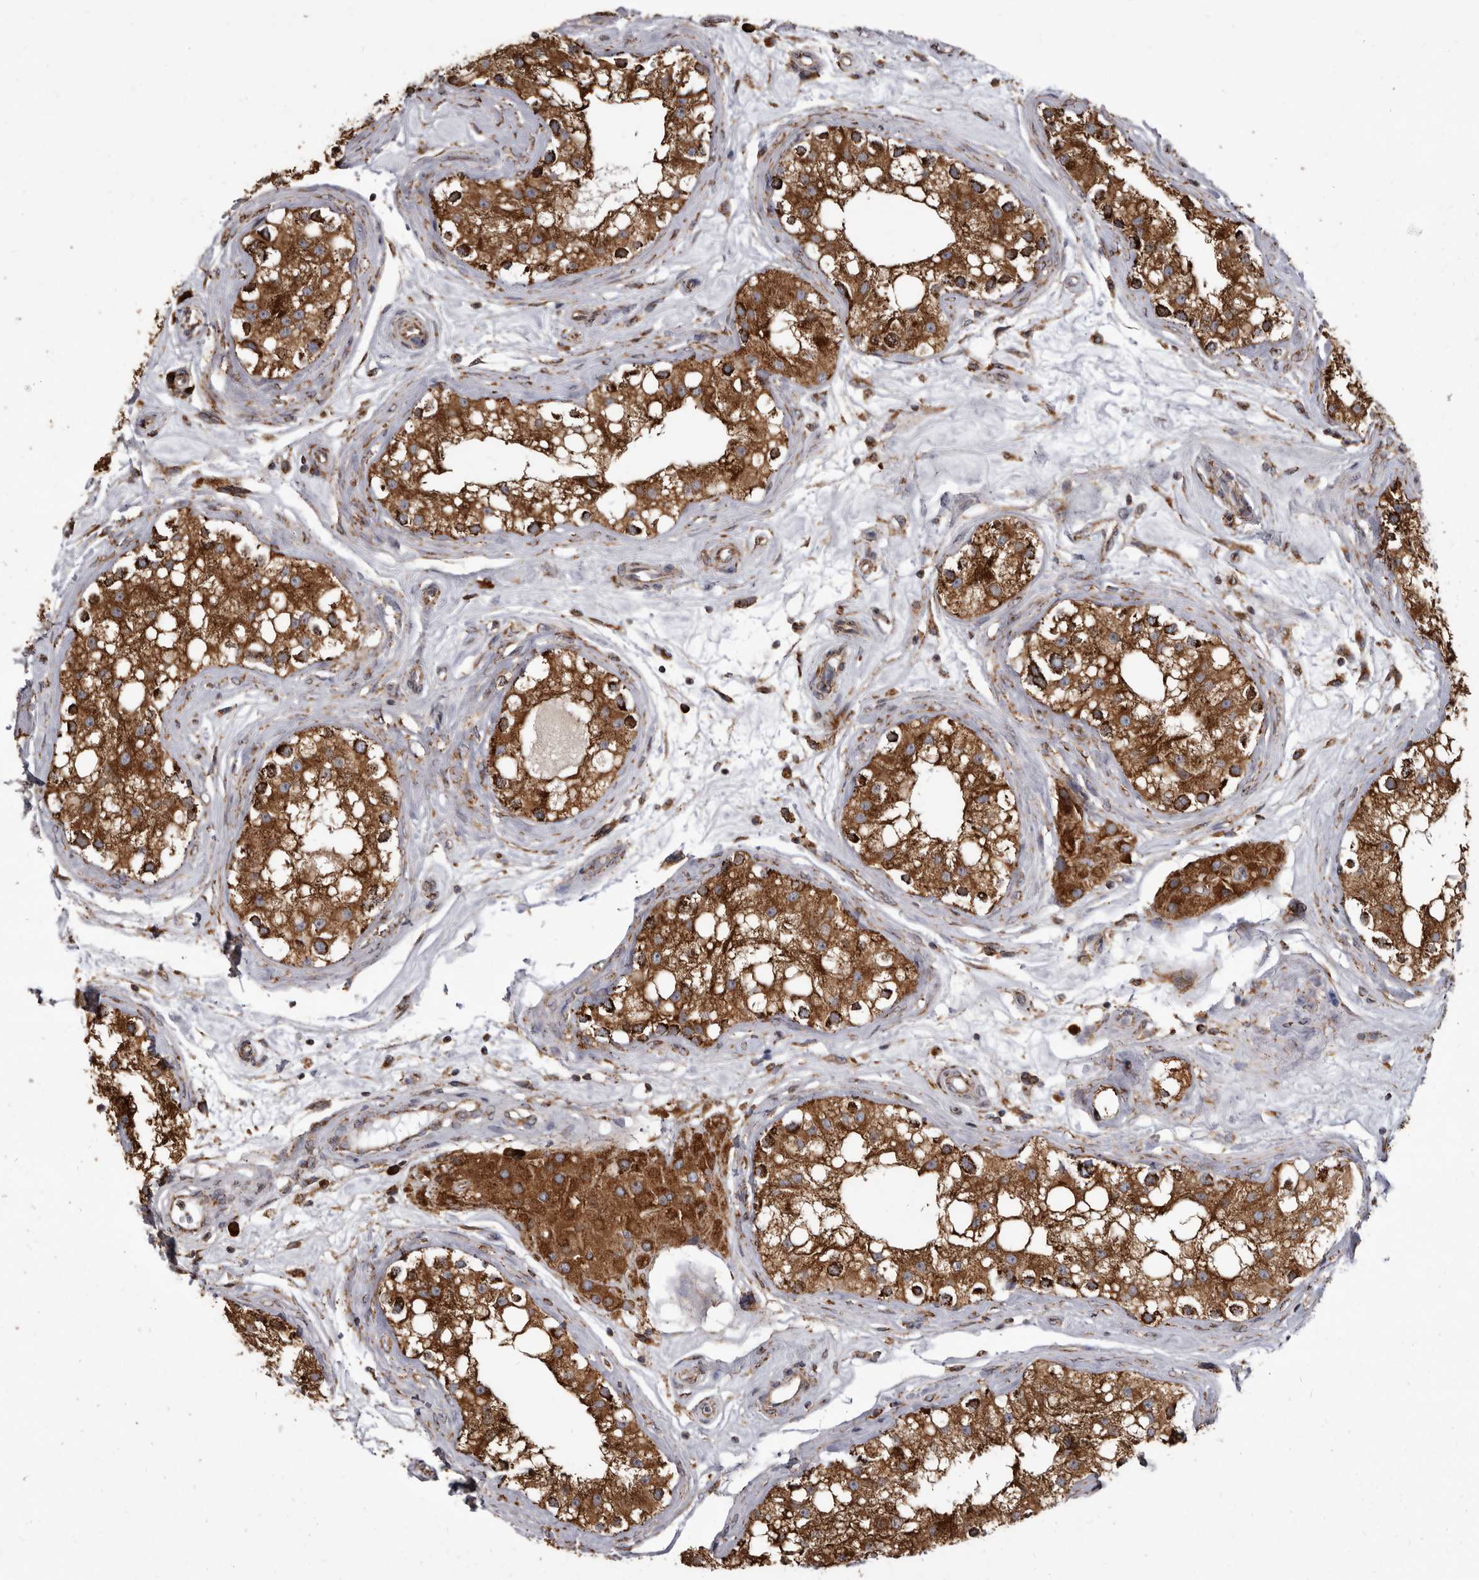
{"staining": {"intensity": "strong", "quantity": ">75%", "location": "cytoplasmic/membranous"}, "tissue": "testis", "cell_type": "Cells in seminiferous ducts", "image_type": "normal", "snomed": [{"axis": "morphology", "description": "Normal tissue, NOS"}, {"axis": "topography", "description": "Testis"}], "caption": "Protein staining of benign testis shows strong cytoplasmic/membranous positivity in approximately >75% of cells in seminiferous ducts.", "gene": "CDK5RAP3", "patient": {"sex": "male", "age": 84}}